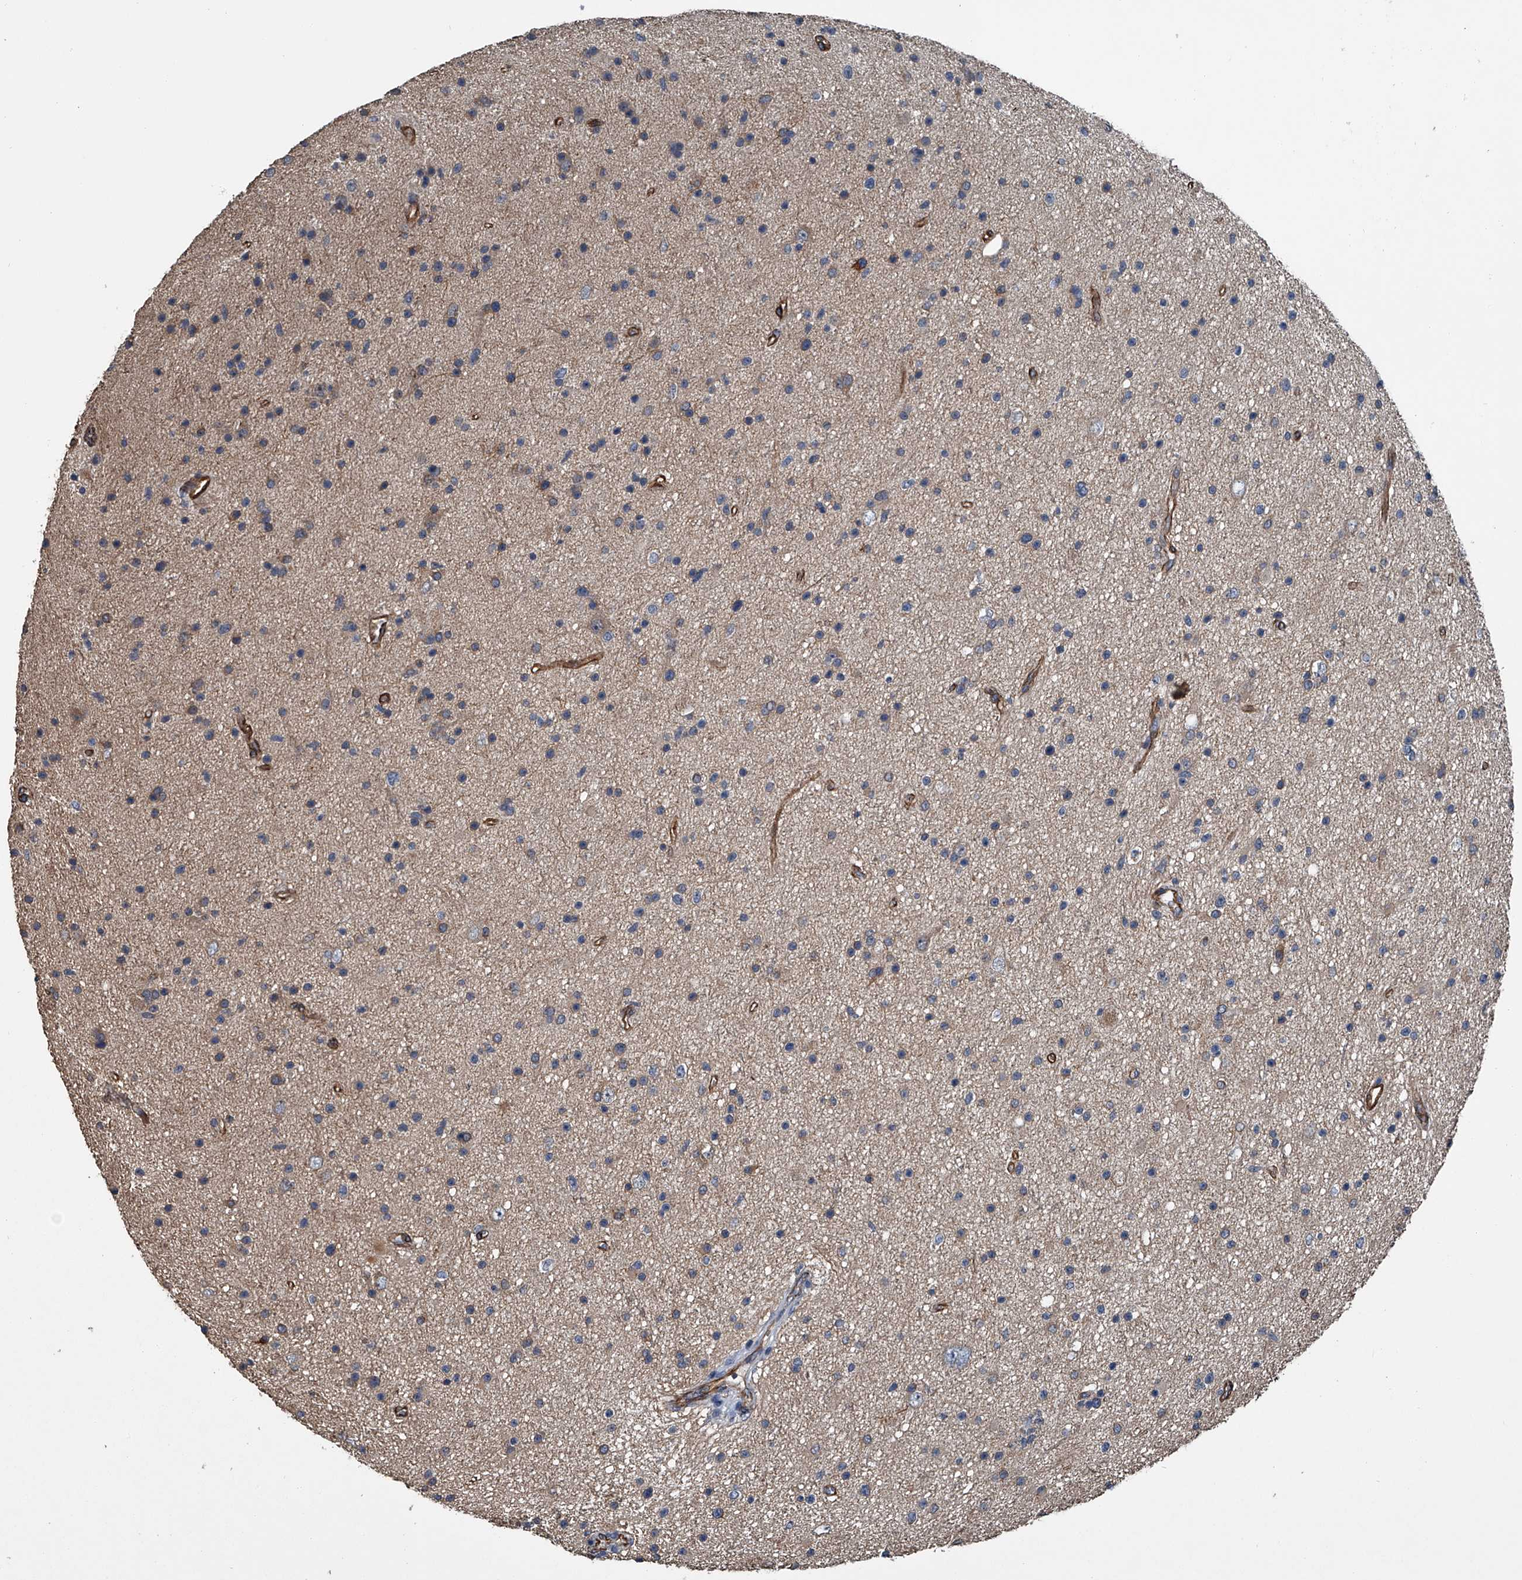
{"staining": {"intensity": "weak", "quantity": "<25%", "location": "cytoplasmic/membranous"}, "tissue": "glioma", "cell_type": "Tumor cells", "image_type": "cancer", "snomed": [{"axis": "morphology", "description": "Glioma, malignant, Low grade"}, {"axis": "topography", "description": "Cerebral cortex"}], "caption": "DAB (3,3'-diaminobenzidine) immunohistochemical staining of human glioma displays no significant staining in tumor cells. (DAB IHC, high magnification).", "gene": "LDLRAD2", "patient": {"sex": "female", "age": 39}}